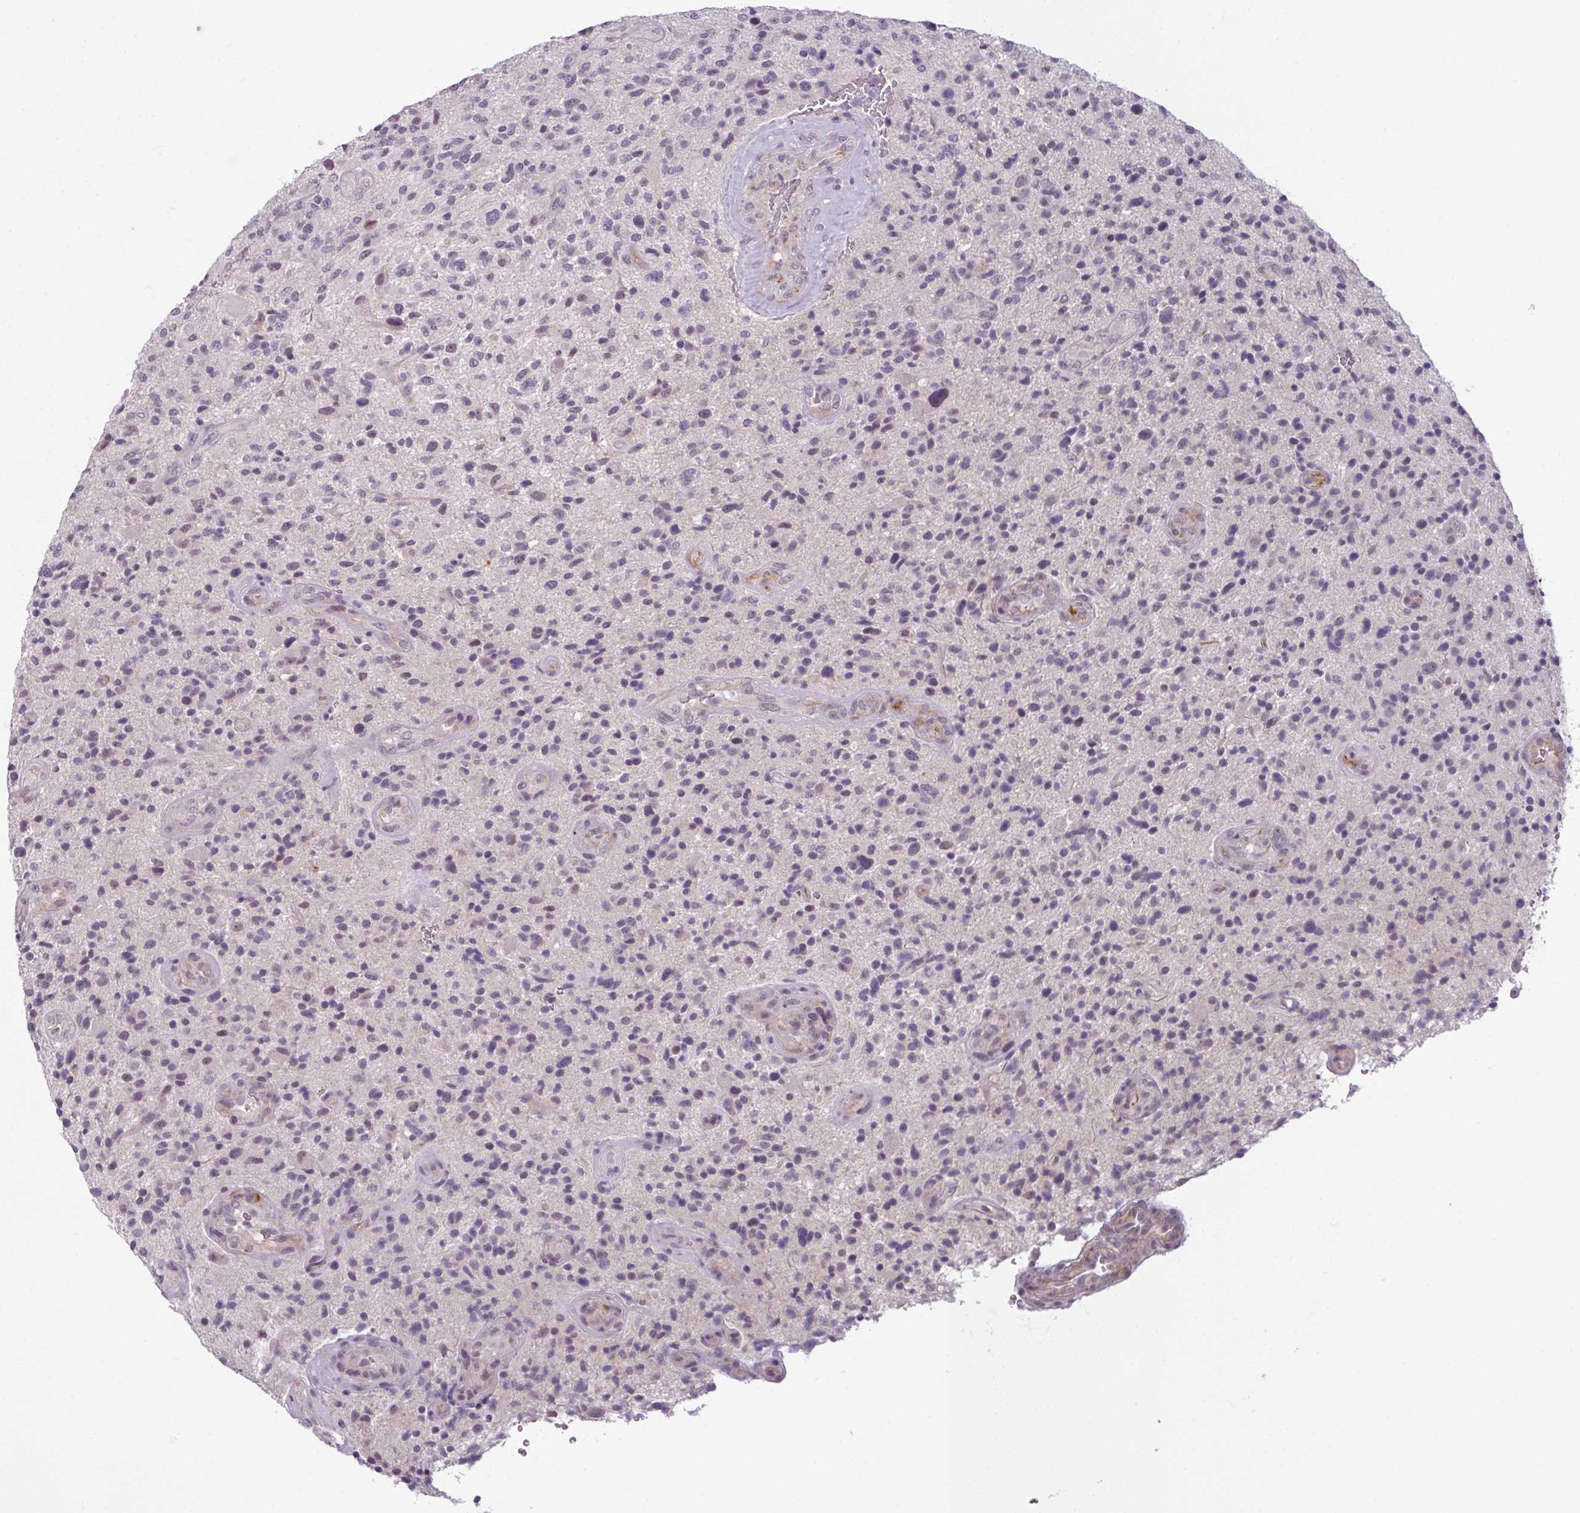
{"staining": {"intensity": "negative", "quantity": "none", "location": "none"}, "tissue": "glioma", "cell_type": "Tumor cells", "image_type": "cancer", "snomed": [{"axis": "morphology", "description": "Glioma, malignant, High grade"}, {"axis": "topography", "description": "Brain"}], "caption": "IHC of glioma displays no positivity in tumor cells.", "gene": "UVSSA", "patient": {"sex": "male", "age": 47}}